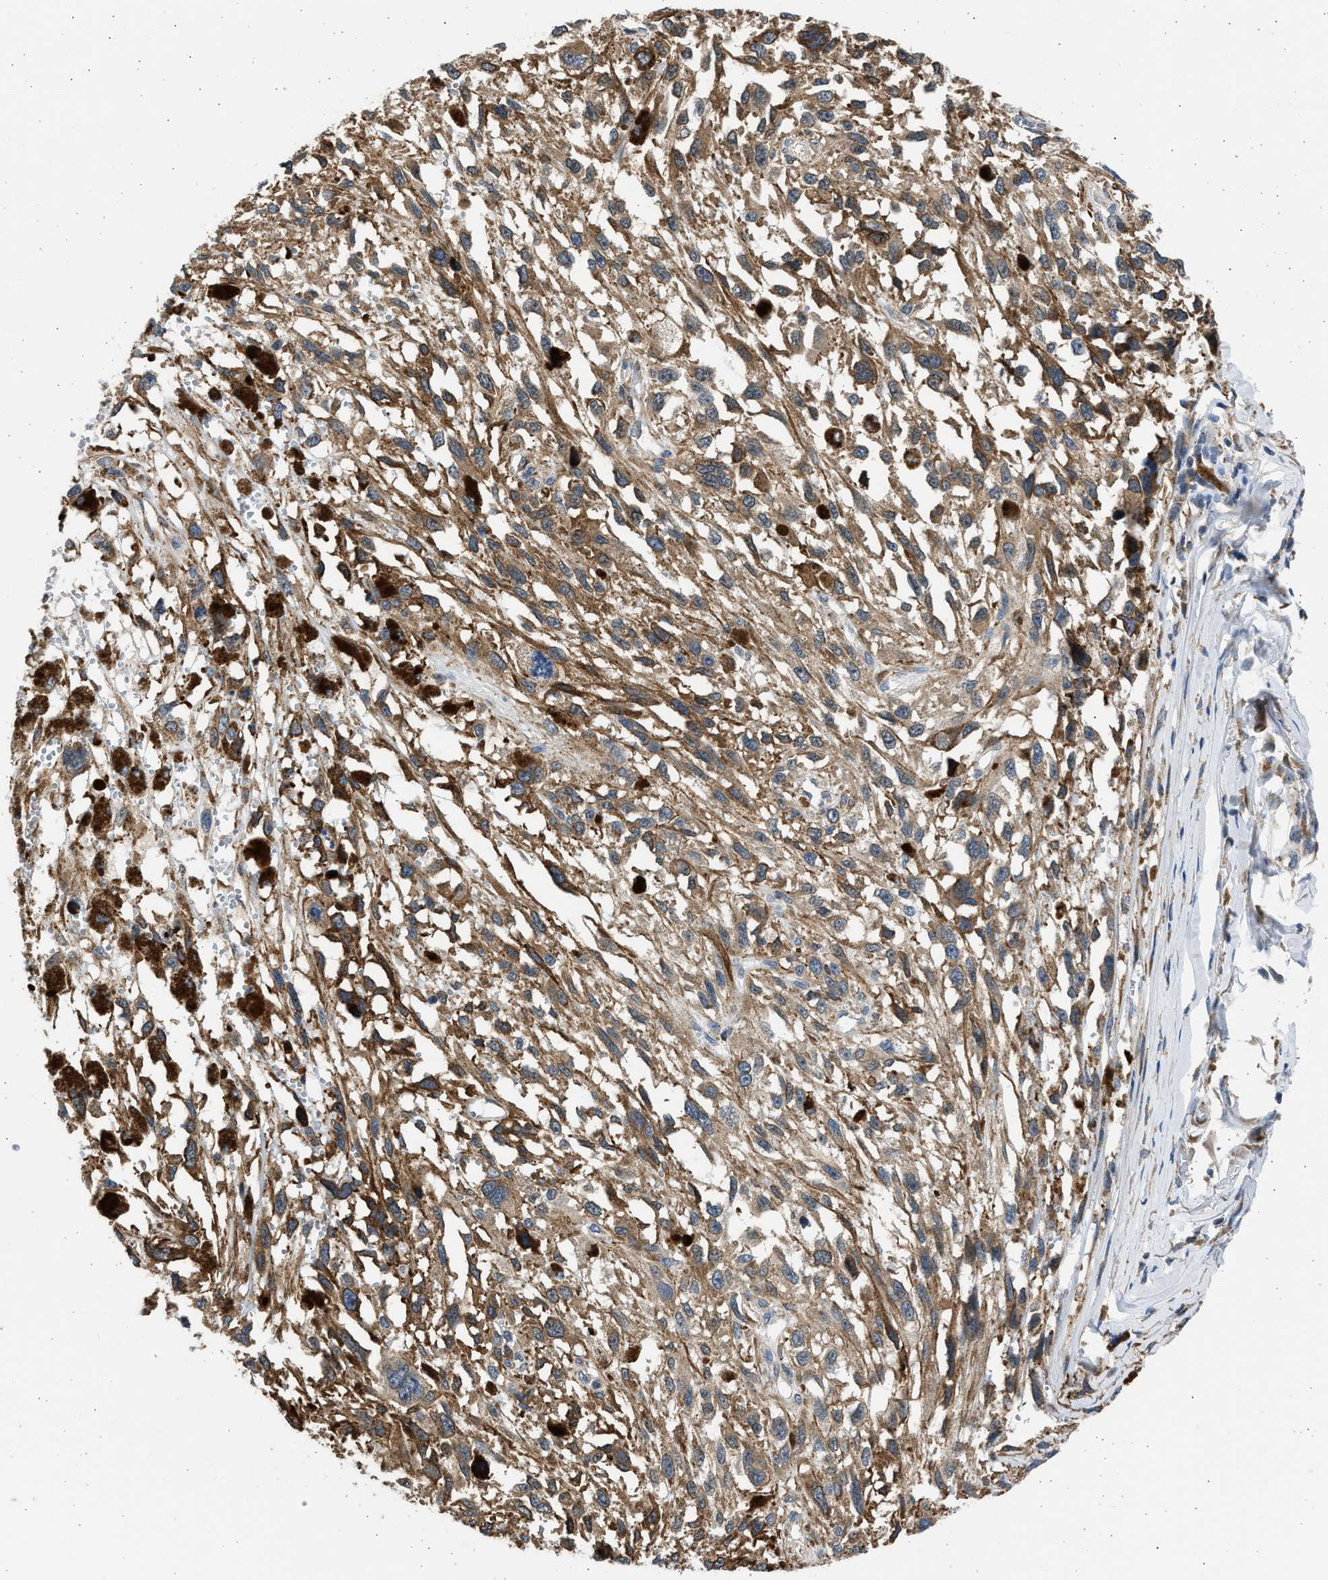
{"staining": {"intensity": "weak", "quantity": ">75%", "location": "cytoplasmic/membranous"}, "tissue": "melanoma", "cell_type": "Tumor cells", "image_type": "cancer", "snomed": [{"axis": "morphology", "description": "Malignant melanoma, Metastatic site"}, {"axis": "topography", "description": "Lymph node"}], "caption": "An immunohistochemistry (IHC) histopathology image of tumor tissue is shown. Protein staining in brown highlights weak cytoplasmic/membranous positivity in malignant melanoma (metastatic site) within tumor cells.", "gene": "PLD2", "patient": {"sex": "male", "age": 59}}